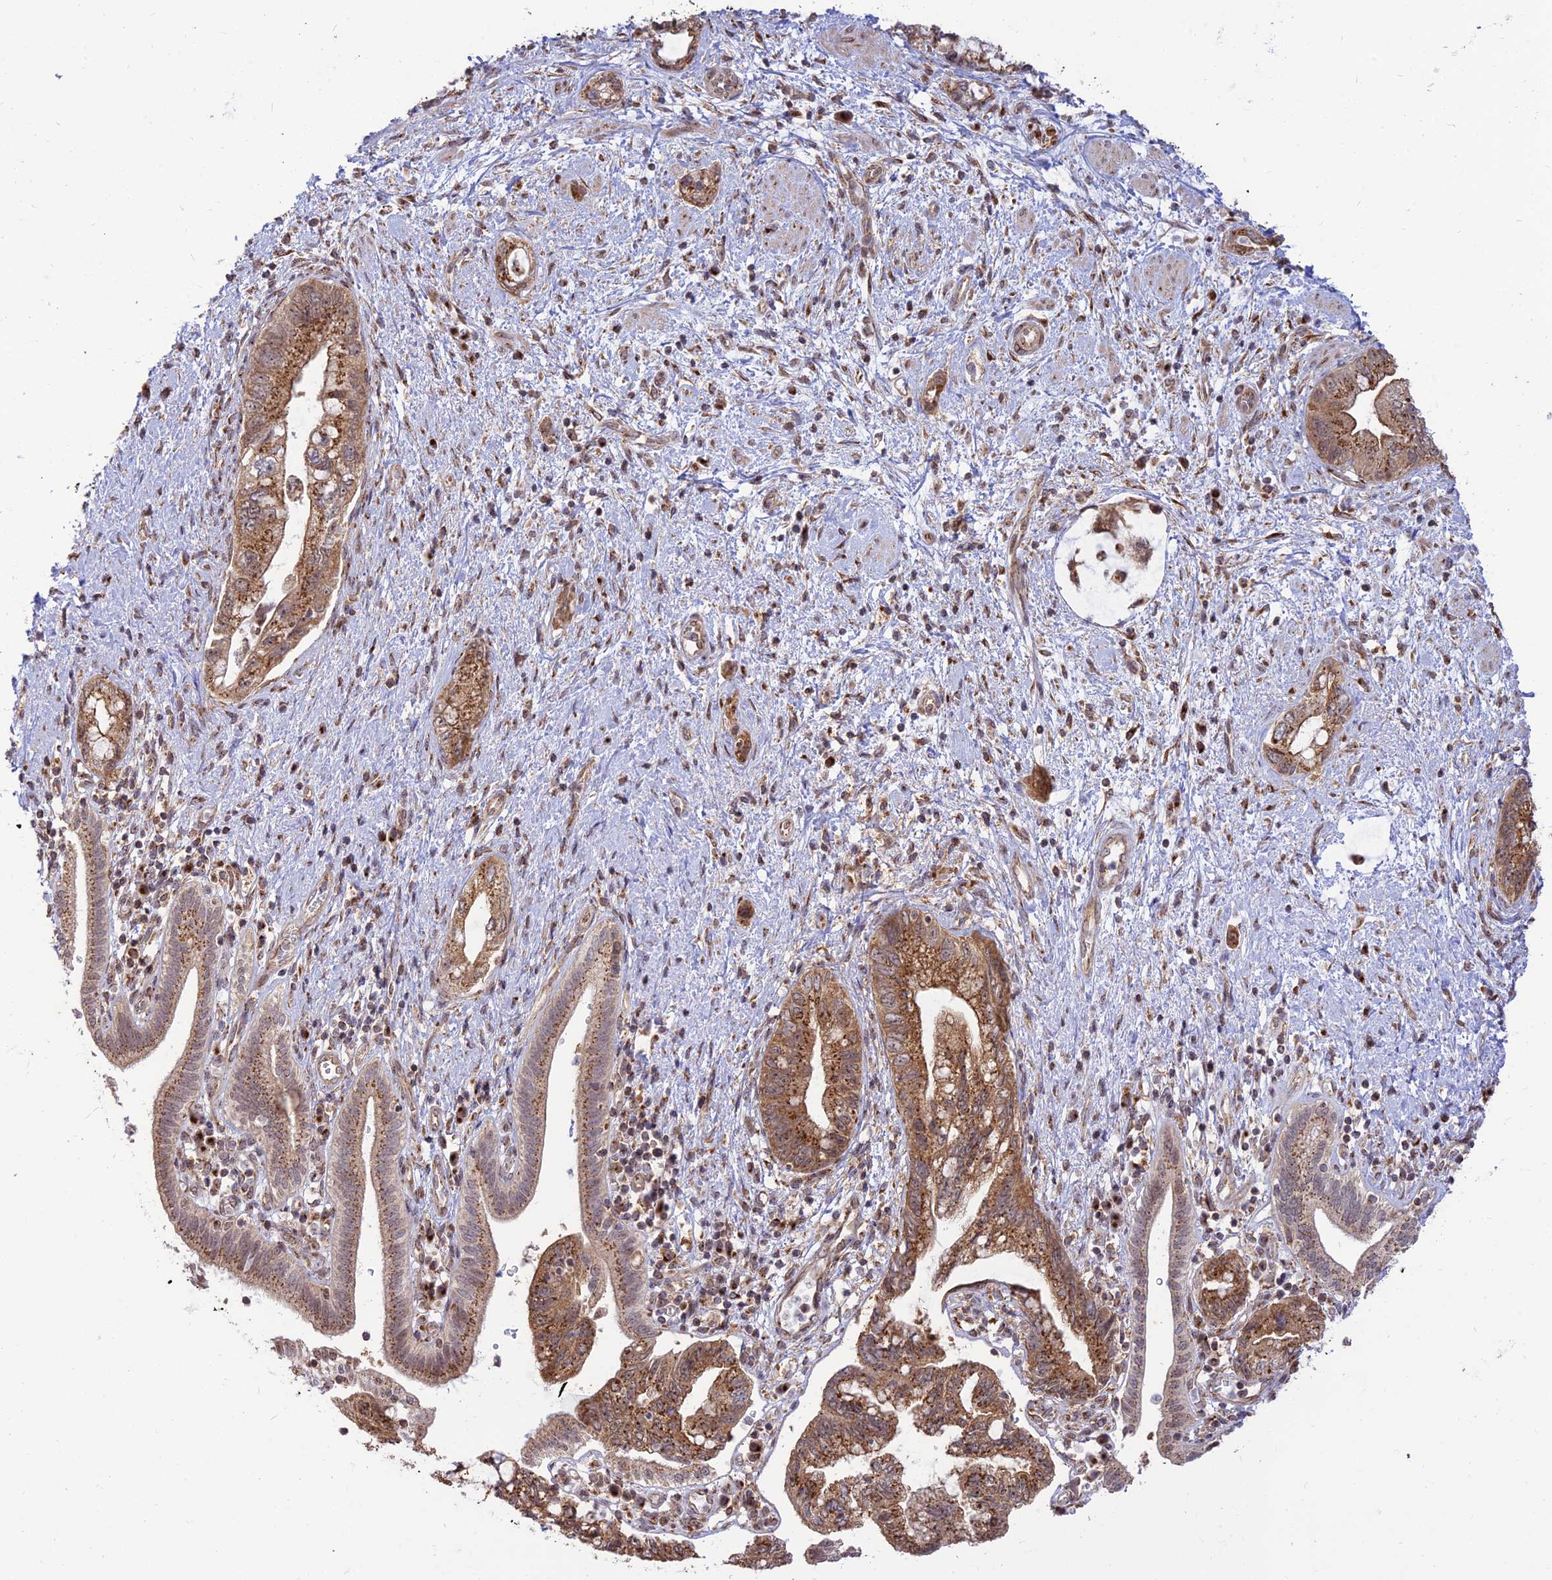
{"staining": {"intensity": "moderate", "quantity": ">75%", "location": "cytoplasmic/membranous"}, "tissue": "pancreatic cancer", "cell_type": "Tumor cells", "image_type": "cancer", "snomed": [{"axis": "morphology", "description": "Adenocarcinoma, NOS"}, {"axis": "topography", "description": "Pancreas"}], "caption": "Tumor cells reveal medium levels of moderate cytoplasmic/membranous positivity in approximately >75% of cells in pancreatic cancer.", "gene": "GOLGA3", "patient": {"sex": "female", "age": 73}}